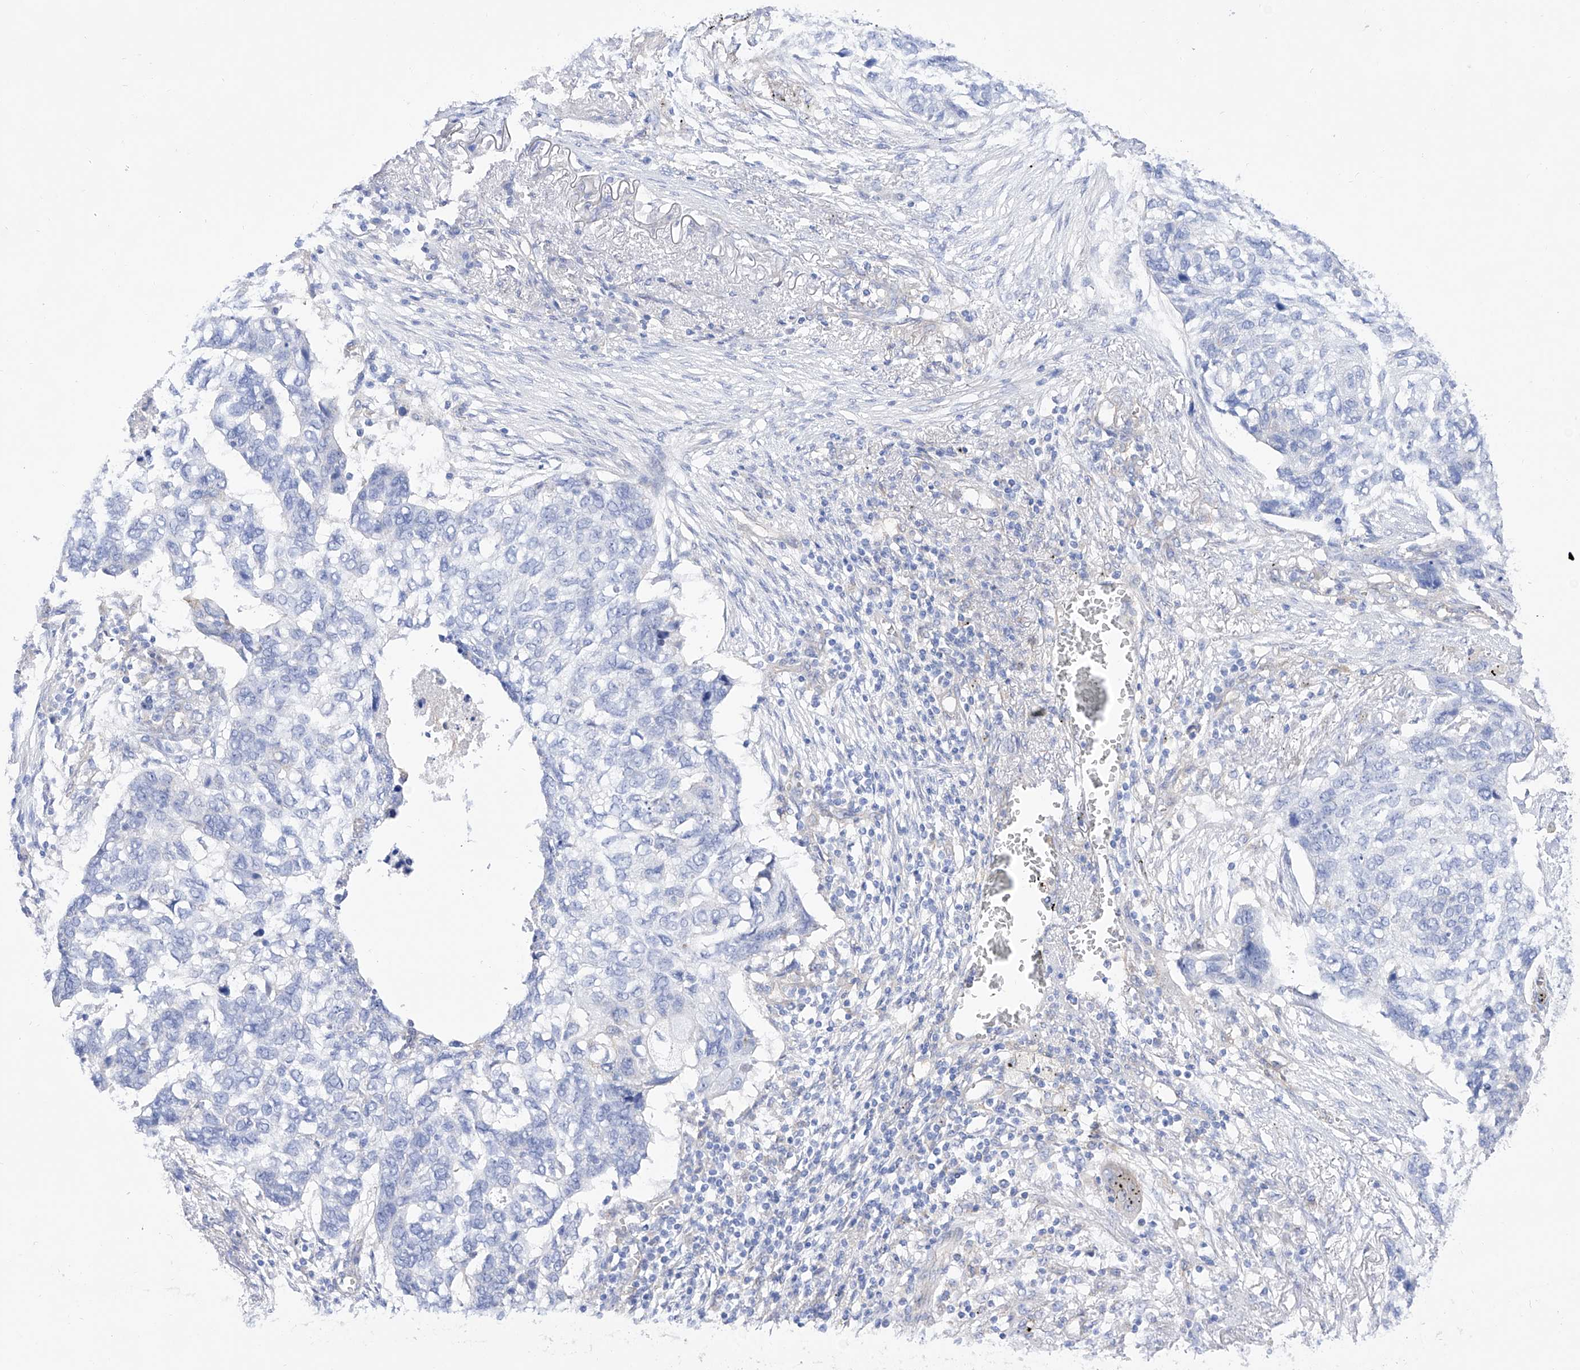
{"staining": {"intensity": "negative", "quantity": "none", "location": "none"}, "tissue": "lung cancer", "cell_type": "Tumor cells", "image_type": "cancer", "snomed": [{"axis": "morphology", "description": "Squamous cell carcinoma, NOS"}, {"axis": "topography", "description": "Lung"}], "caption": "Immunohistochemistry (IHC) photomicrograph of squamous cell carcinoma (lung) stained for a protein (brown), which demonstrates no staining in tumor cells. (DAB (3,3'-diaminobenzidine) IHC, high magnification).", "gene": "ZNF653", "patient": {"sex": "female", "age": 63}}